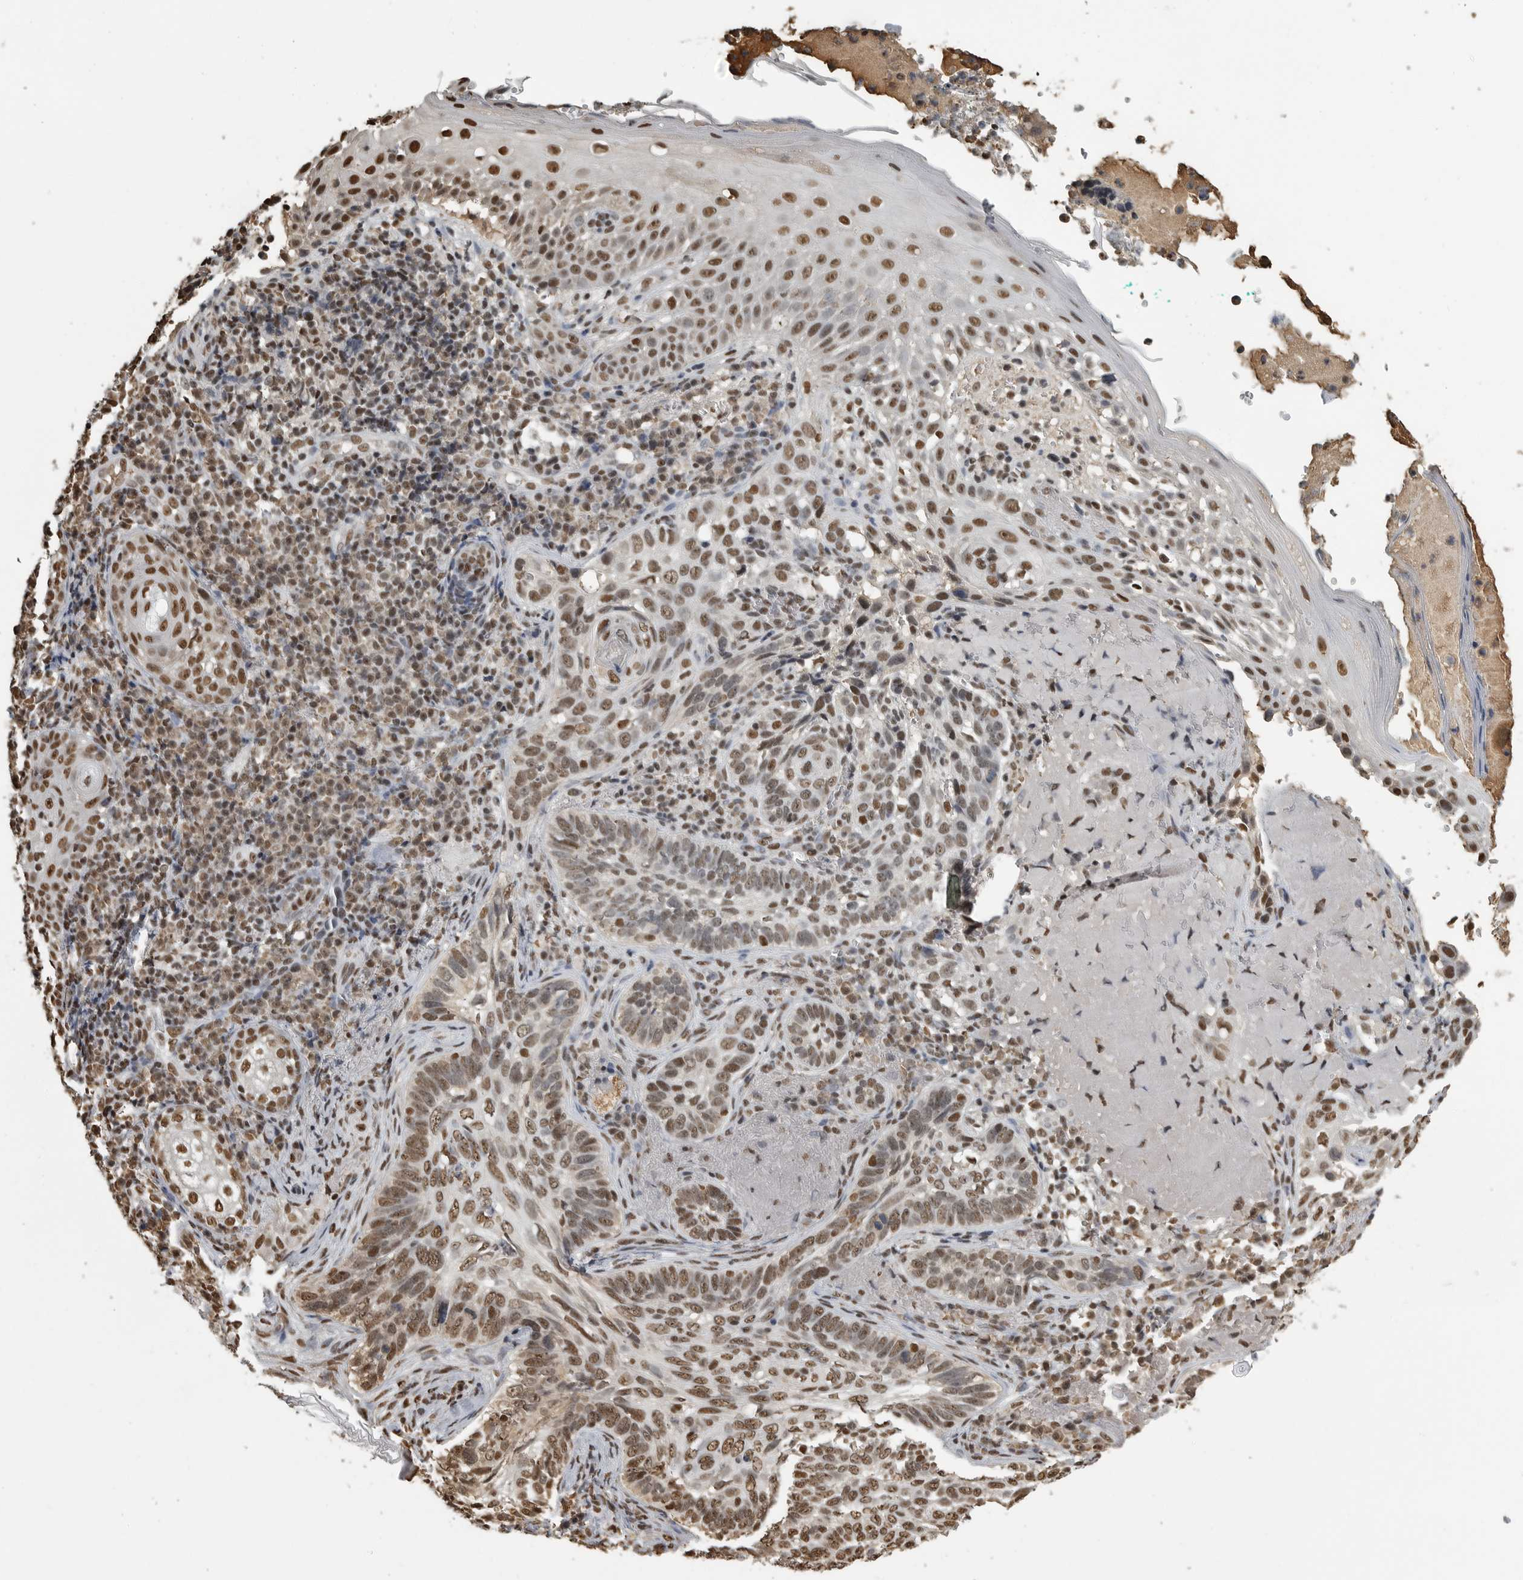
{"staining": {"intensity": "moderate", "quantity": ">75%", "location": "nuclear"}, "tissue": "skin cancer", "cell_type": "Tumor cells", "image_type": "cancer", "snomed": [{"axis": "morphology", "description": "Basal cell carcinoma"}, {"axis": "topography", "description": "Skin"}], "caption": "Protein expression analysis of human skin cancer reveals moderate nuclear positivity in approximately >75% of tumor cells. The staining was performed using DAB (3,3'-diaminobenzidine) to visualize the protein expression in brown, while the nuclei were stained in blue with hematoxylin (Magnification: 20x).", "gene": "TGS1", "patient": {"sex": "female", "age": 89}}